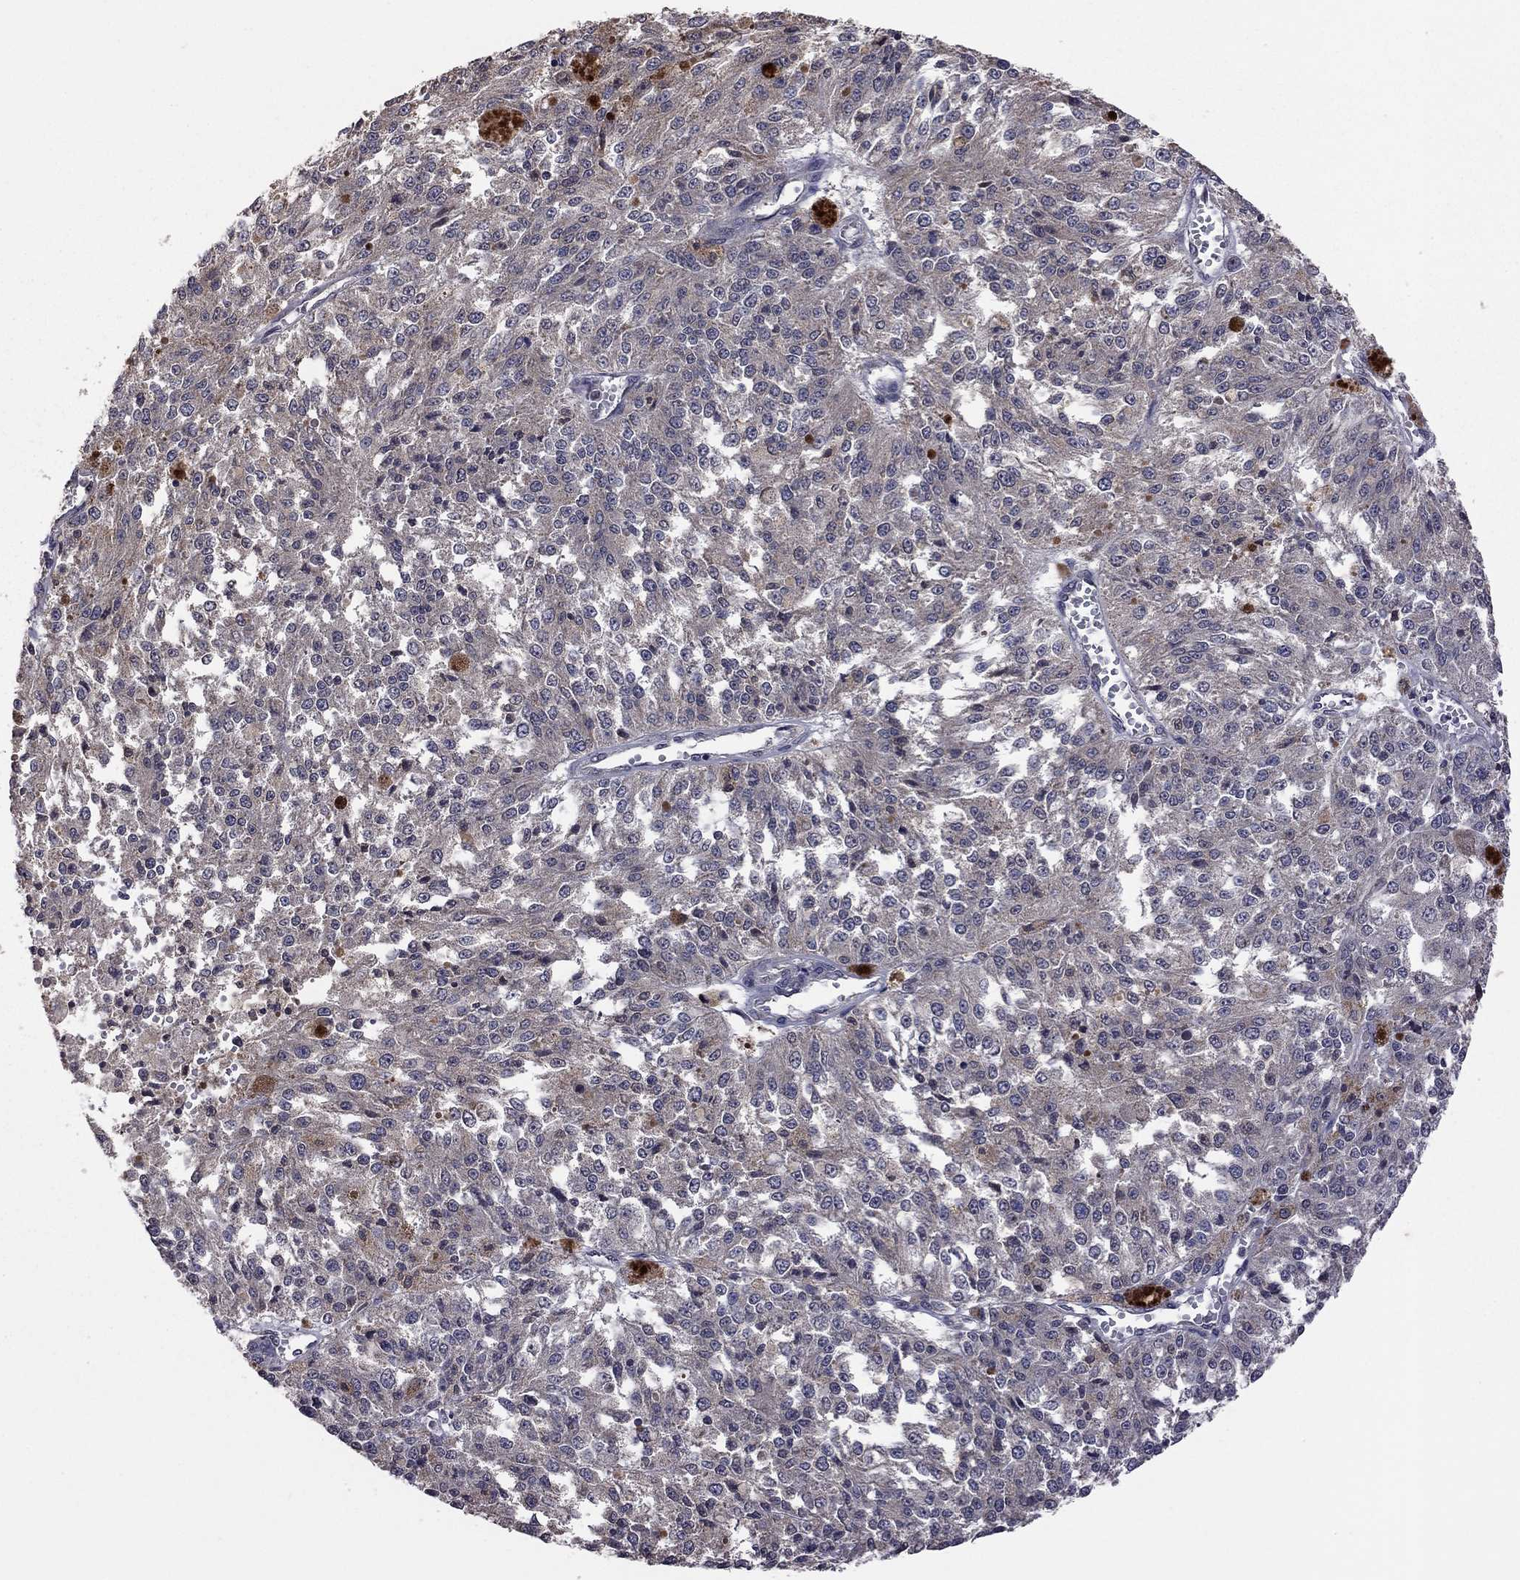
{"staining": {"intensity": "negative", "quantity": "none", "location": "none"}, "tissue": "melanoma", "cell_type": "Tumor cells", "image_type": "cancer", "snomed": [{"axis": "morphology", "description": "Malignant melanoma, Metastatic site"}, {"axis": "topography", "description": "Lymph node"}], "caption": "High power microscopy micrograph of an immunohistochemistry histopathology image of malignant melanoma (metastatic site), revealing no significant staining in tumor cells.", "gene": "TSNARE1", "patient": {"sex": "female", "age": 64}}